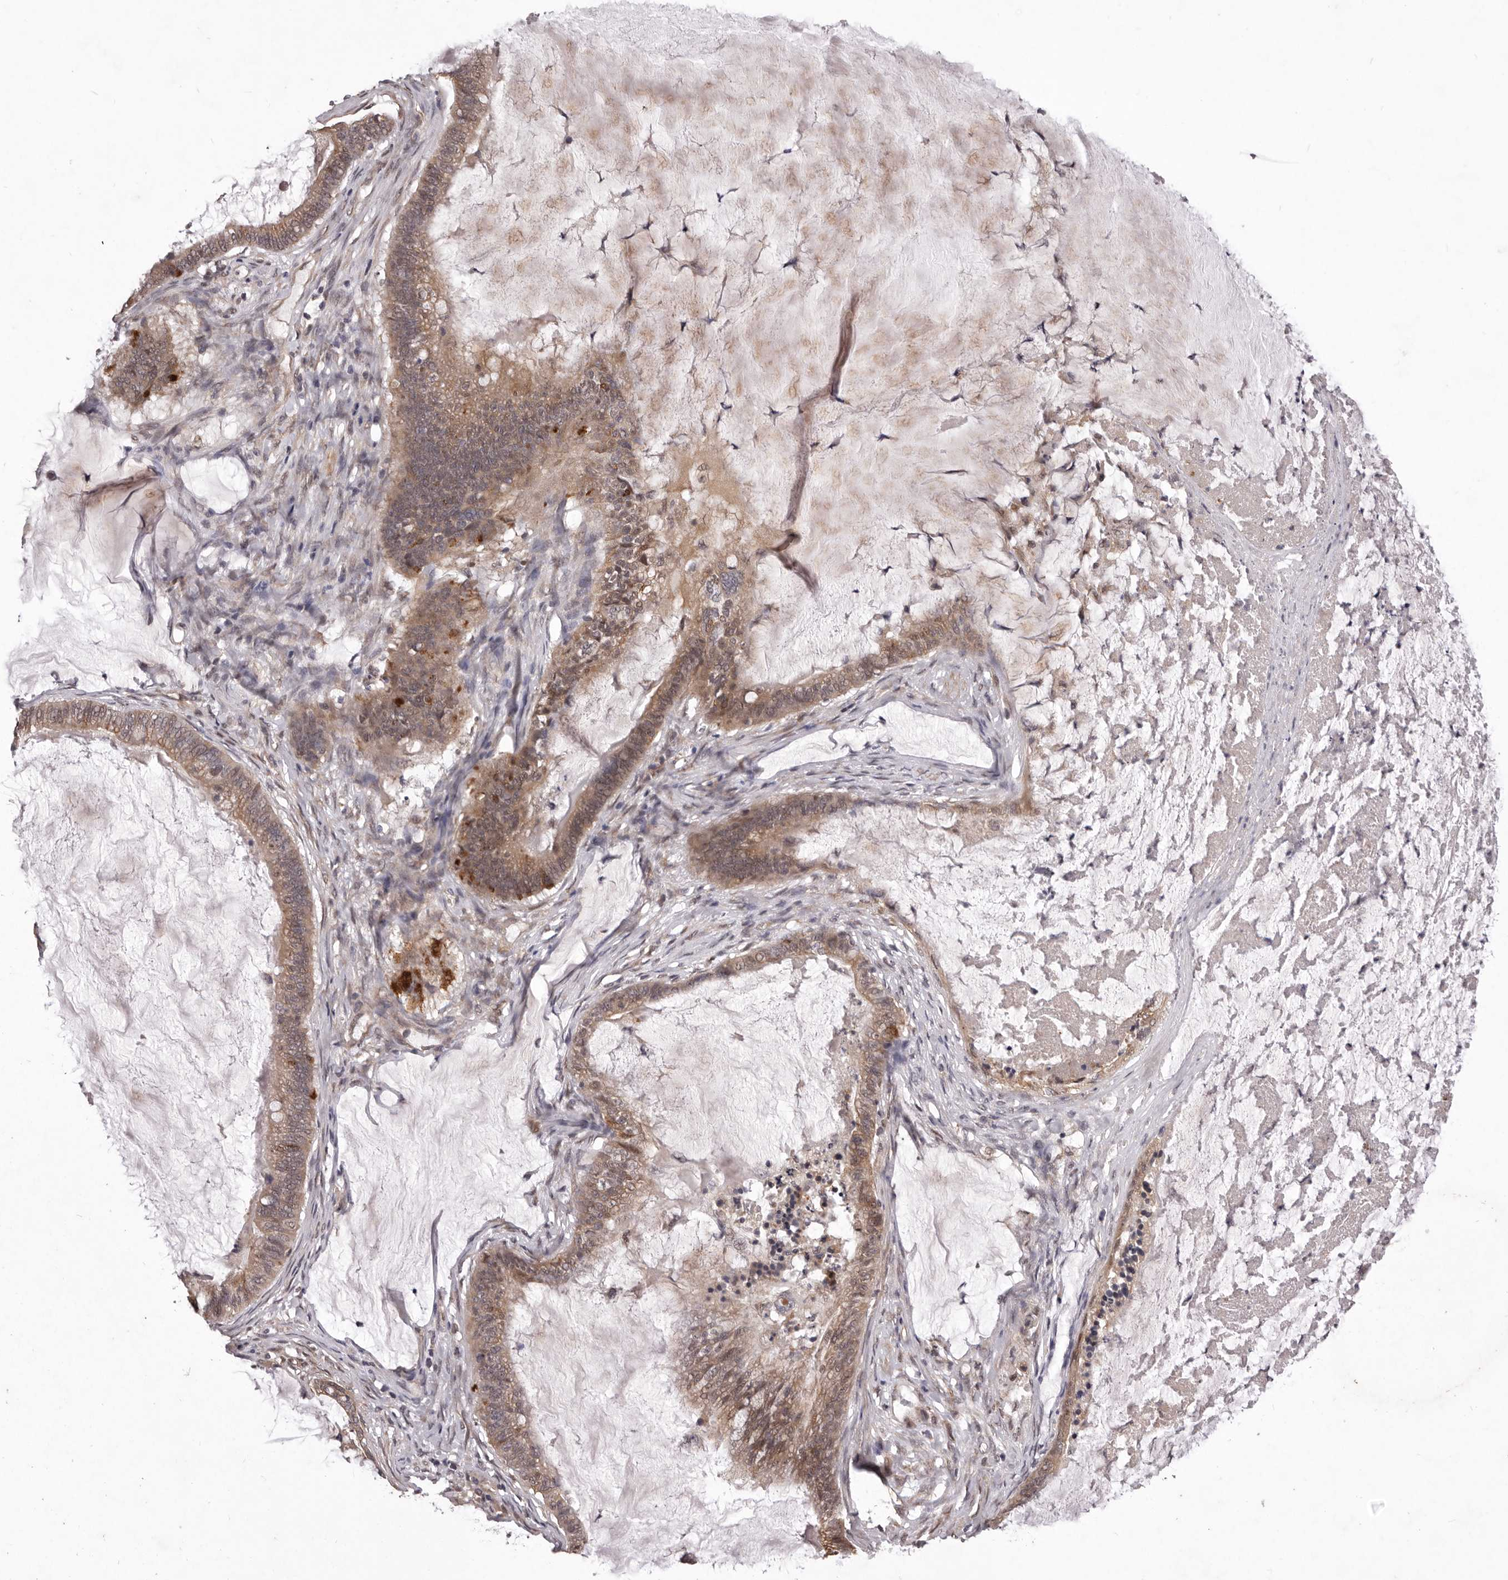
{"staining": {"intensity": "moderate", "quantity": ">75%", "location": "cytoplasmic/membranous"}, "tissue": "ovarian cancer", "cell_type": "Tumor cells", "image_type": "cancer", "snomed": [{"axis": "morphology", "description": "Cystadenocarcinoma, mucinous, NOS"}, {"axis": "topography", "description": "Ovary"}], "caption": "About >75% of tumor cells in ovarian cancer reveal moderate cytoplasmic/membranous protein positivity as visualized by brown immunohistochemical staining.", "gene": "CELF3", "patient": {"sex": "female", "age": 61}}